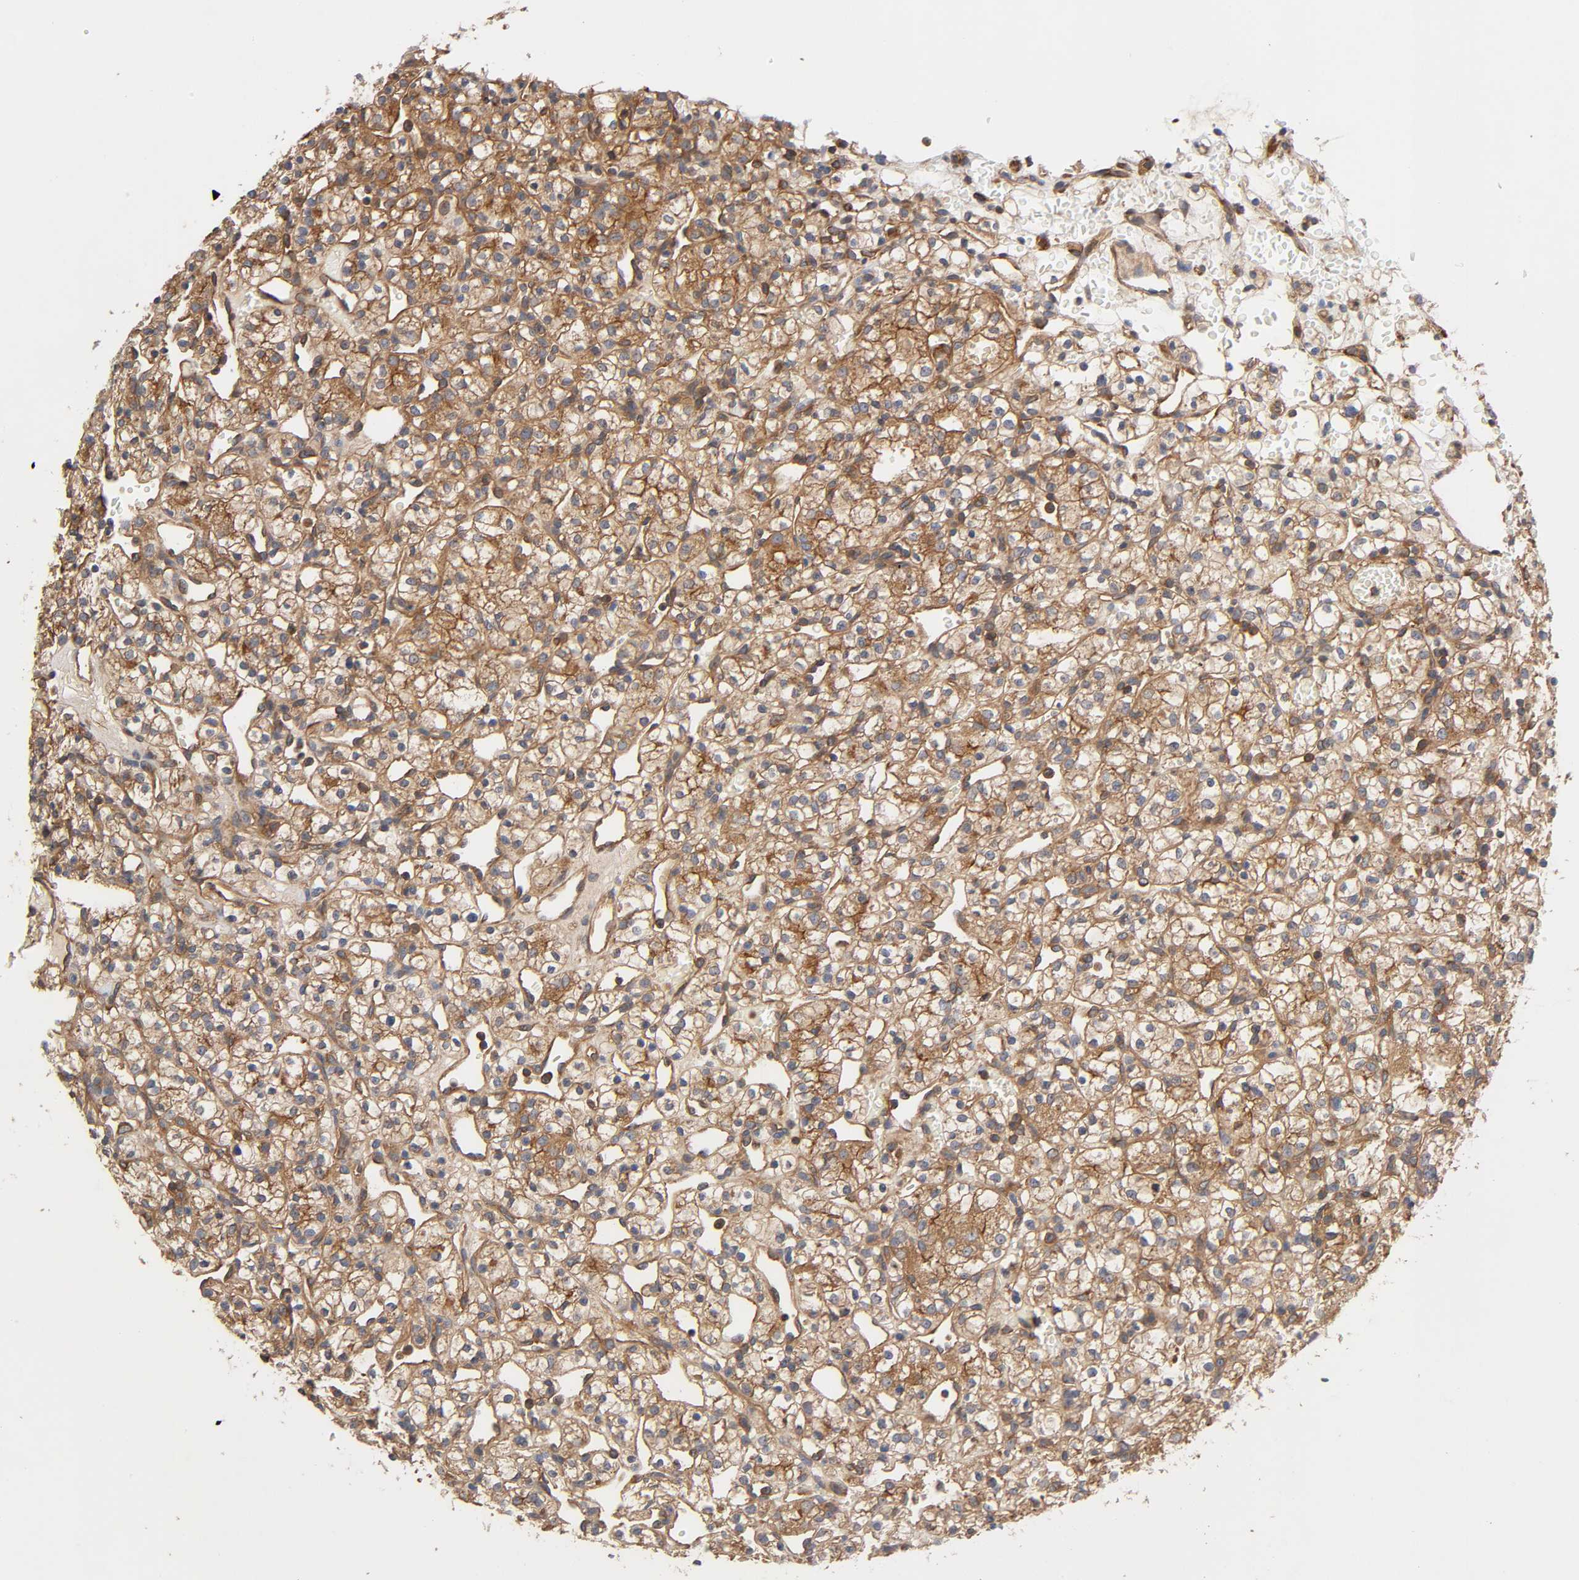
{"staining": {"intensity": "moderate", "quantity": "25%-75%", "location": "cytoplasmic/membranous"}, "tissue": "renal cancer", "cell_type": "Tumor cells", "image_type": "cancer", "snomed": [{"axis": "morphology", "description": "Adenocarcinoma, NOS"}, {"axis": "topography", "description": "Kidney"}], "caption": "Renal cancer stained with immunohistochemistry (IHC) displays moderate cytoplasmic/membranous positivity in approximately 25%-75% of tumor cells. (Brightfield microscopy of DAB IHC at high magnification).", "gene": "LAMTOR2", "patient": {"sex": "female", "age": 60}}